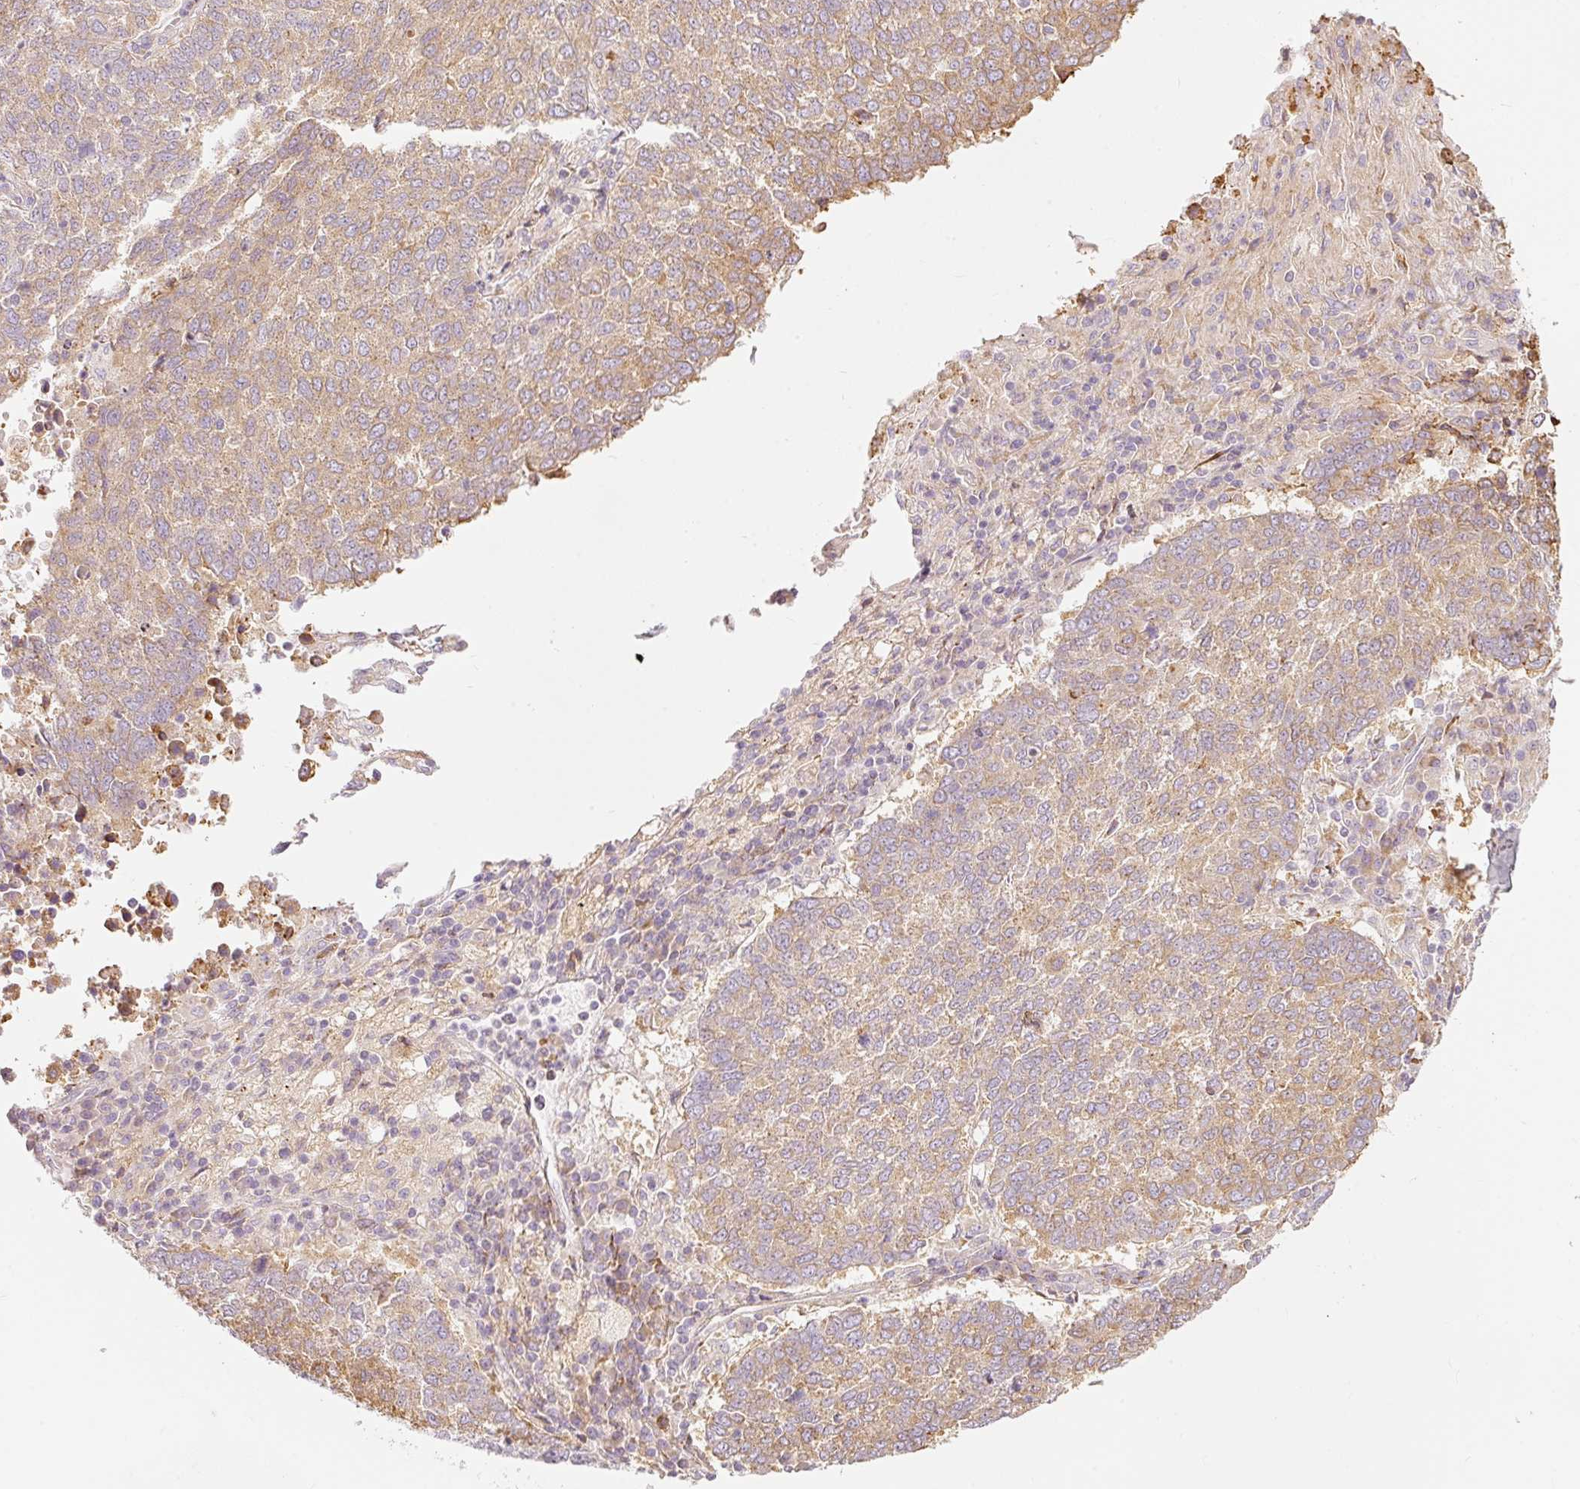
{"staining": {"intensity": "weak", "quantity": ">75%", "location": "cytoplasmic/membranous"}, "tissue": "lung cancer", "cell_type": "Tumor cells", "image_type": "cancer", "snomed": [{"axis": "morphology", "description": "Squamous cell carcinoma, NOS"}, {"axis": "topography", "description": "Lung"}], "caption": "Protein analysis of lung cancer tissue shows weak cytoplasmic/membranous staining in approximately >75% of tumor cells.", "gene": "SNAPC5", "patient": {"sex": "male", "age": 73}}